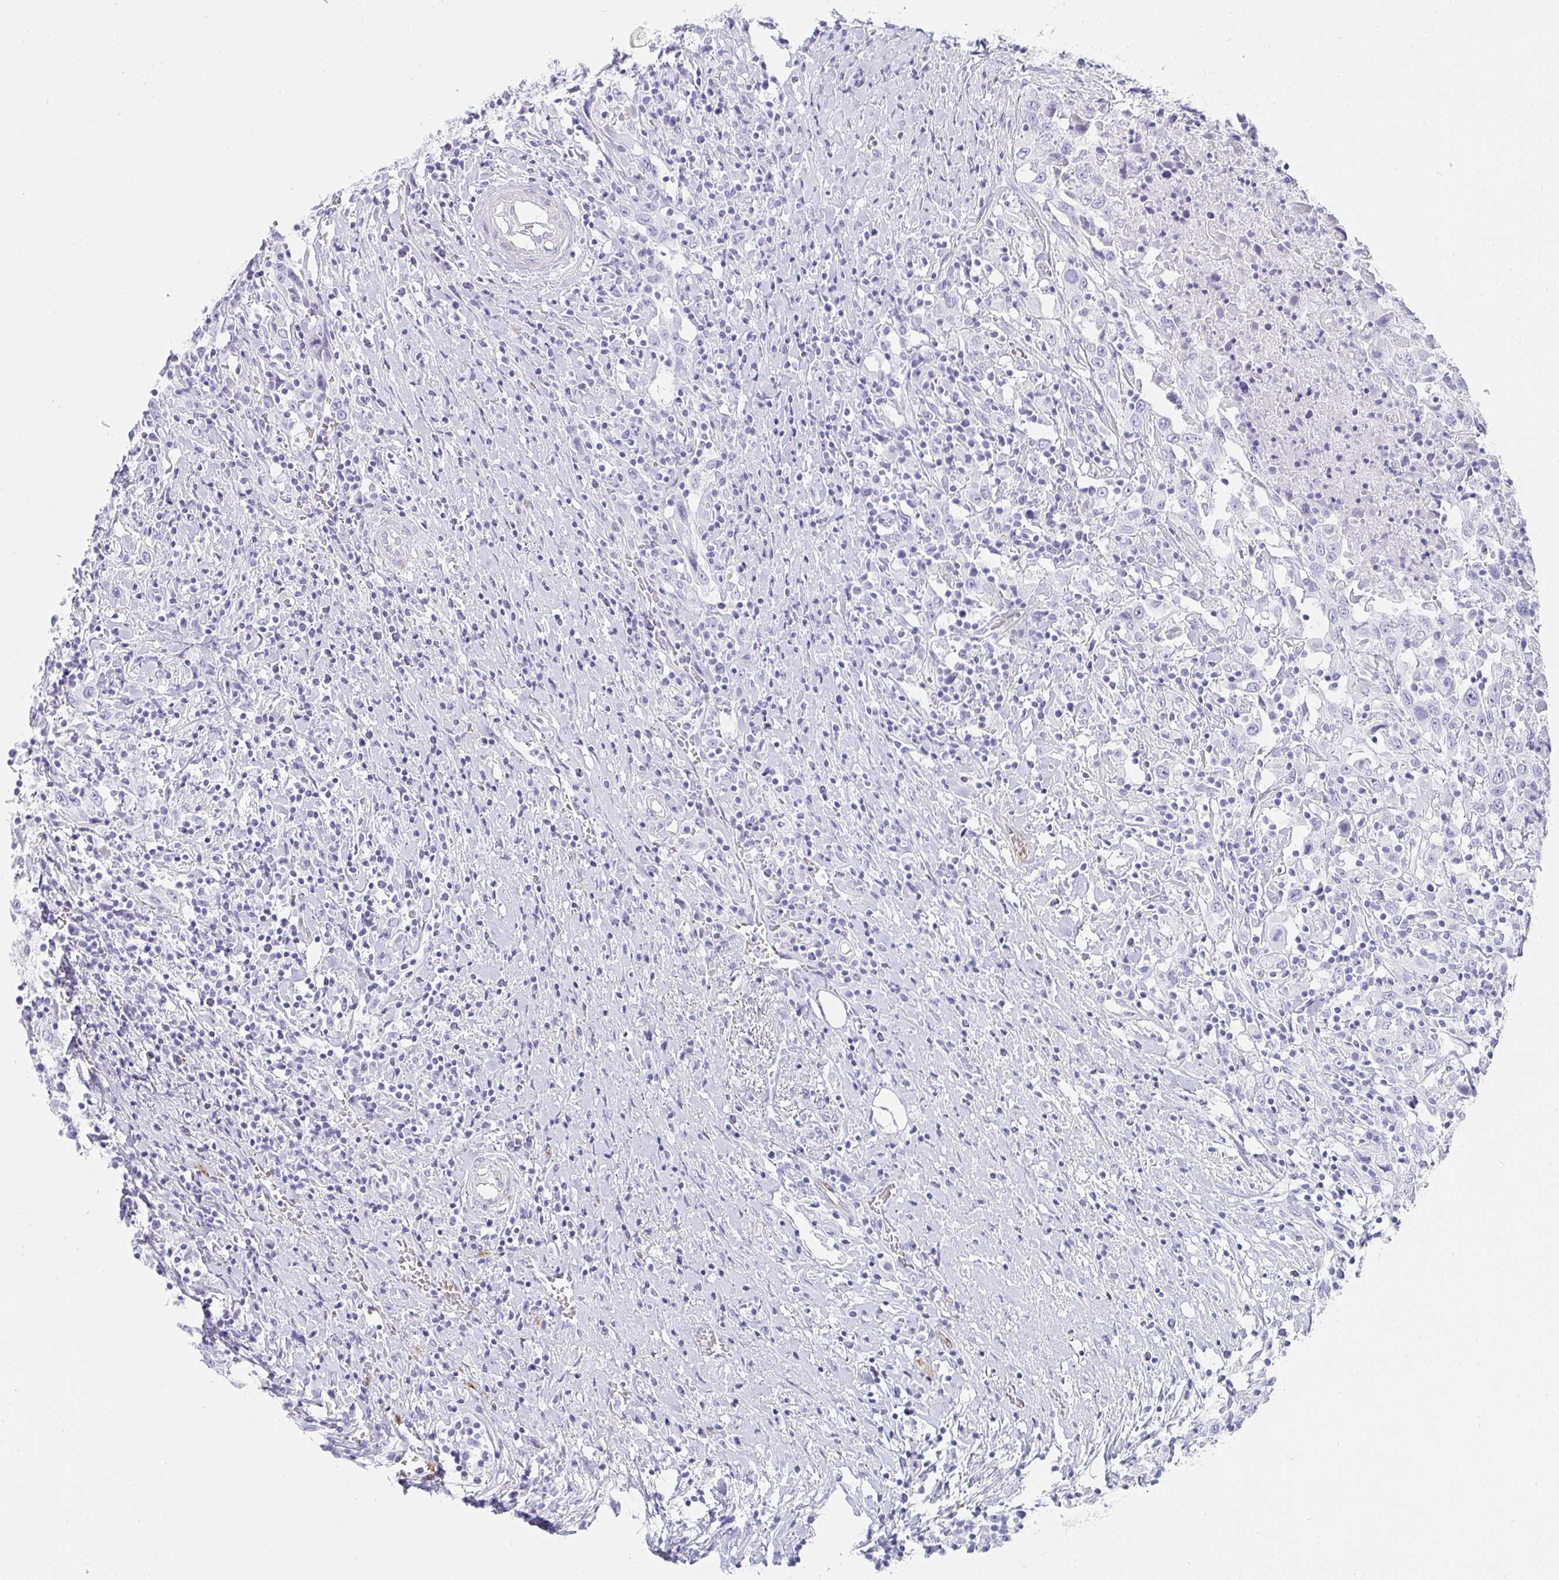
{"staining": {"intensity": "negative", "quantity": "none", "location": "none"}, "tissue": "urothelial cancer", "cell_type": "Tumor cells", "image_type": "cancer", "snomed": [{"axis": "morphology", "description": "Urothelial carcinoma, High grade"}, {"axis": "topography", "description": "Urinary bladder"}], "caption": "High magnification brightfield microscopy of high-grade urothelial carcinoma stained with DAB (brown) and counterstained with hematoxylin (blue): tumor cells show no significant expression. (DAB (3,3'-diaminobenzidine) immunohistochemistry with hematoxylin counter stain).", "gene": "PRND", "patient": {"sex": "male", "age": 61}}